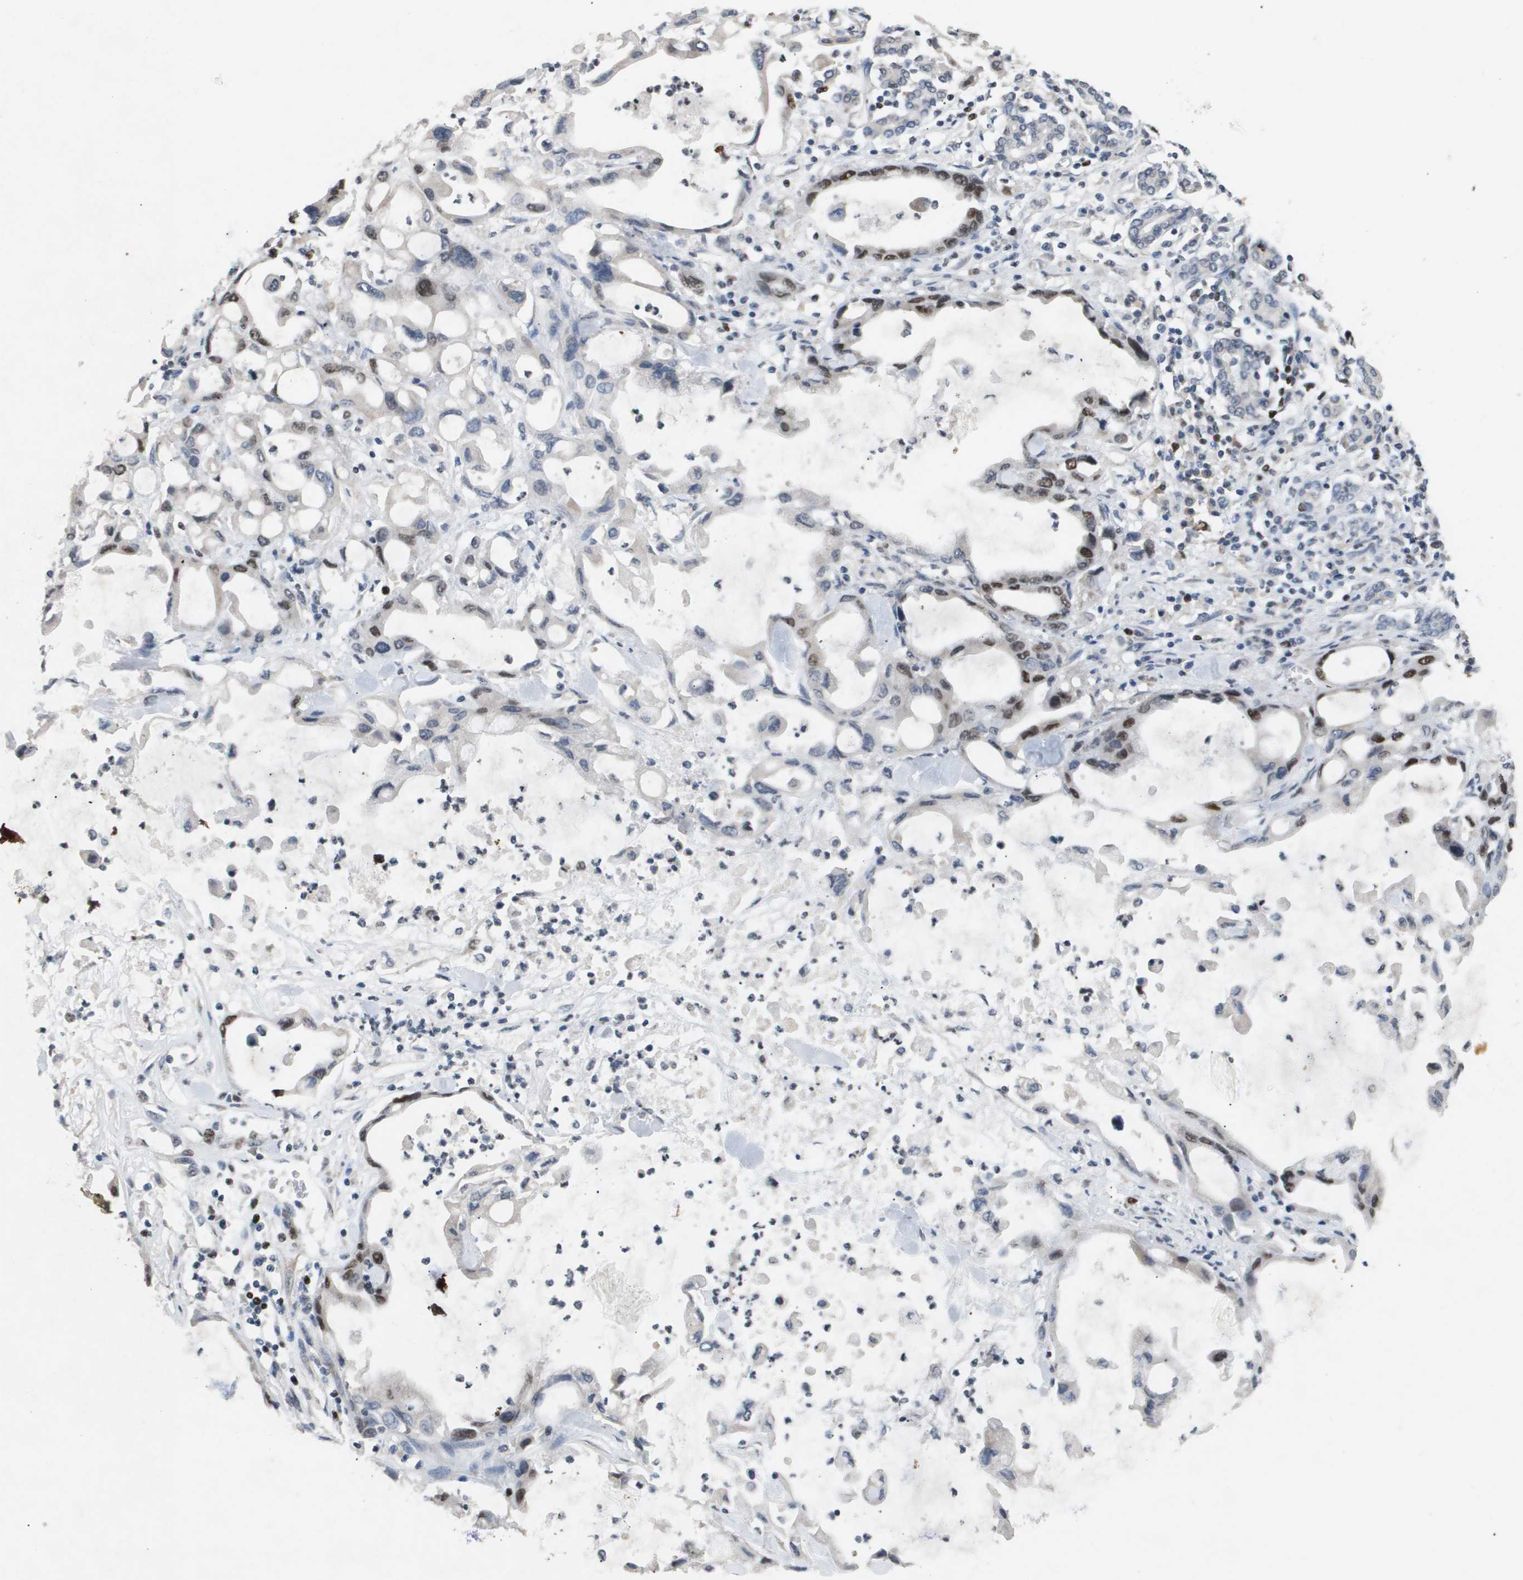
{"staining": {"intensity": "moderate", "quantity": "<25%", "location": "nuclear"}, "tissue": "pancreatic cancer", "cell_type": "Tumor cells", "image_type": "cancer", "snomed": [{"axis": "morphology", "description": "Adenocarcinoma, NOS"}, {"axis": "topography", "description": "Pancreas"}], "caption": "Protein staining demonstrates moderate nuclear staining in about <25% of tumor cells in pancreatic cancer. Ihc stains the protein of interest in brown and the nuclei are stained blue.", "gene": "ANAPC2", "patient": {"sex": "female", "age": 57}}